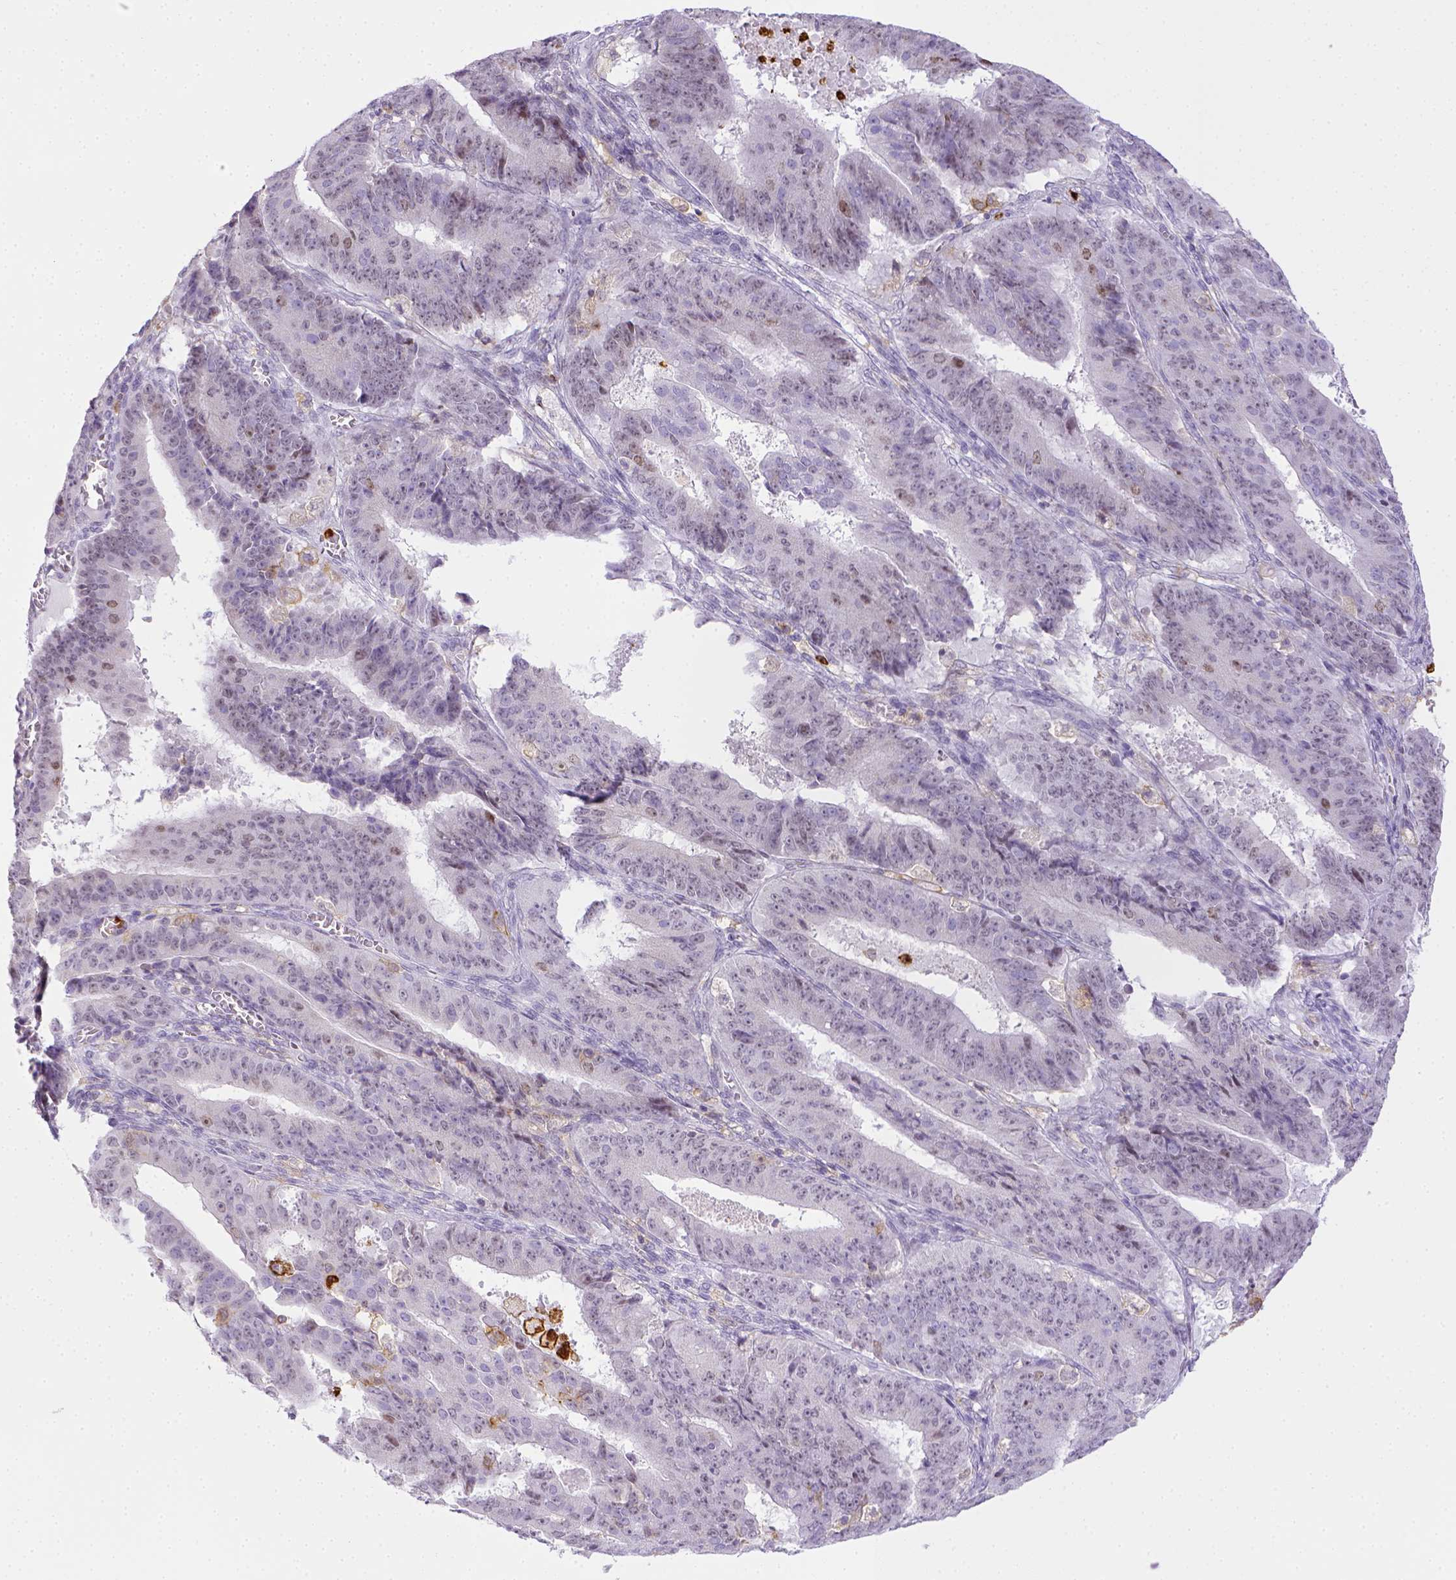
{"staining": {"intensity": "negative", "quantity": "none", "location": "none"}, "tissue": "ovarian cancer", "cell_type": "Tumor cells", "image_type": "cancer", "snomed": [{"axis": "morphology", "description": "Carcinoma, endometroid"}, {"axis": "topography", "description": "Ovary"}], "caption": "Histopathology image shows no protein positivity in tumor cells of ovarian endometroid carcinoma tissue. (Stains: DAB (3,3'-diaminobenzidine) immunohistochemistry (IHC) with hematoxylin counter stain, Microscopy: brightfield microscopy at high magnification).", "gene": "ITGAM", "patient": {"sex": "female", "age": 42}}